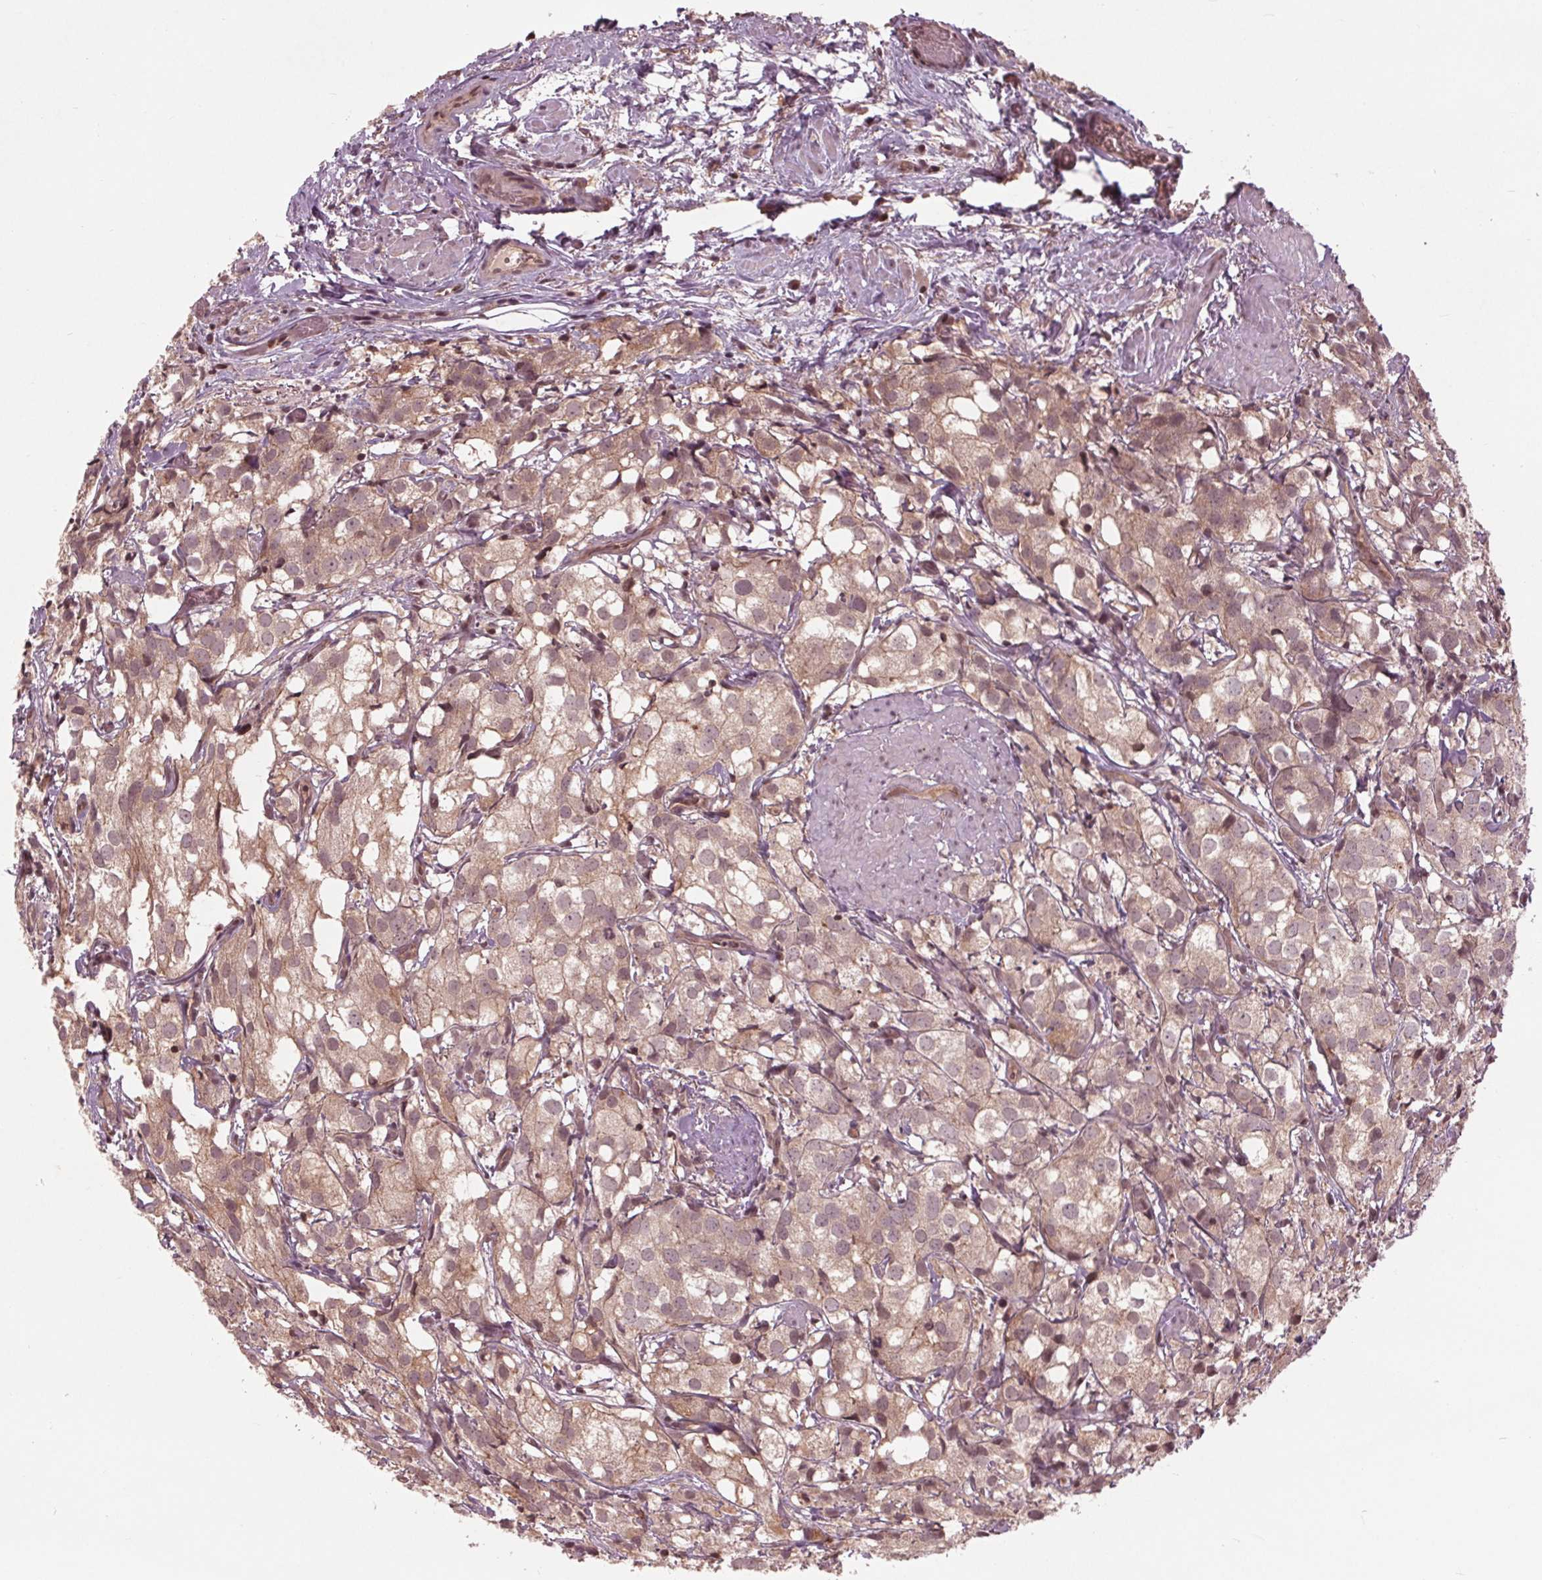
{"staining": {"intensity": "weak", "quantity": ">75%", "location": "cytoplasmic/membranous,nuclear"}, "tissue": "prostate cancer", "cell_type": "Tumor cells", "image_type": "cancer", "snomed": [{"axis": "morphology", "description": "Adenocarcinoma, High grade"}, {"axis": "topography", "description": "Prostate"}], "caption": "A high-resolution micrograph shows immunohistochemistry staining of adenocarcinoma (high-grade) (prostate), which demonstrates weak cytoplasmic/membranous and nuclear positivity in about >75% of tumor cells. Immunohistochemistry (ihc) stains the protein of interest in brown and the nuclei are stained blue.", "gene": "BTBD1", "patient": {"sex": "male", "age": 86}}